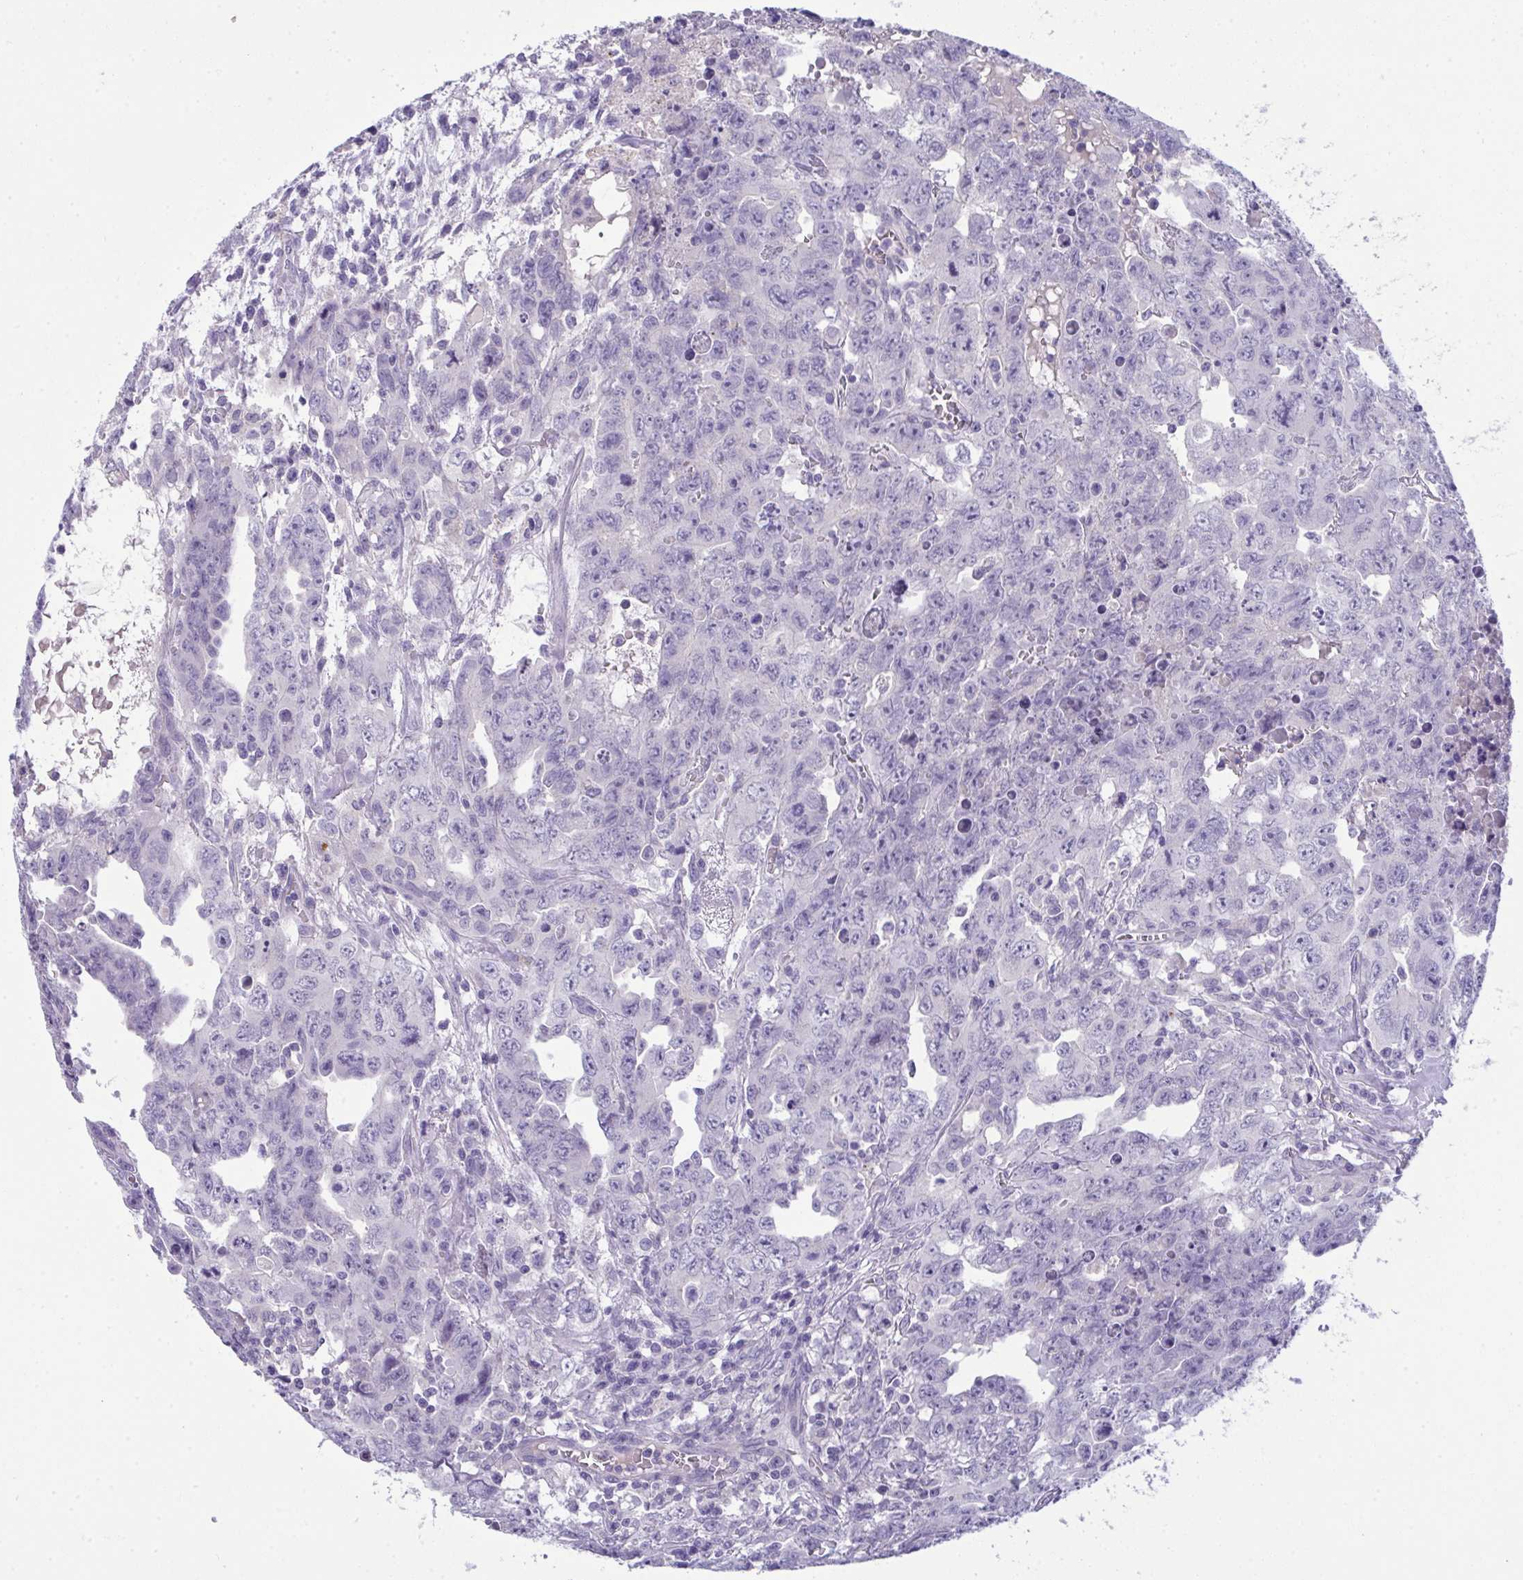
{"staining": {"intensity": "negative", "quantity": "none", "location": "none"}, "tissue": "testis cancer", "cell_type": "Tumor cells", "image_type": "cancer", "snomed": [{"axis": "morphology", "description": "Carcinoma, Embryonal, NOS"}, {"axis": "topography", "description": "Testis"}], "caption": "DAB immunohistochemical staining of testis embryonal carcinoma exhibits no significant staining in tumor cells. Brightfield microscopy of immunohistochemistry (IHC) stained with DAB (3,3'-diaminobenzidine) (brown) and hematoxylin (blue), captured at high magnification.", "gene": "SPTB", "patient": {"sex": "male", "age": 24}}